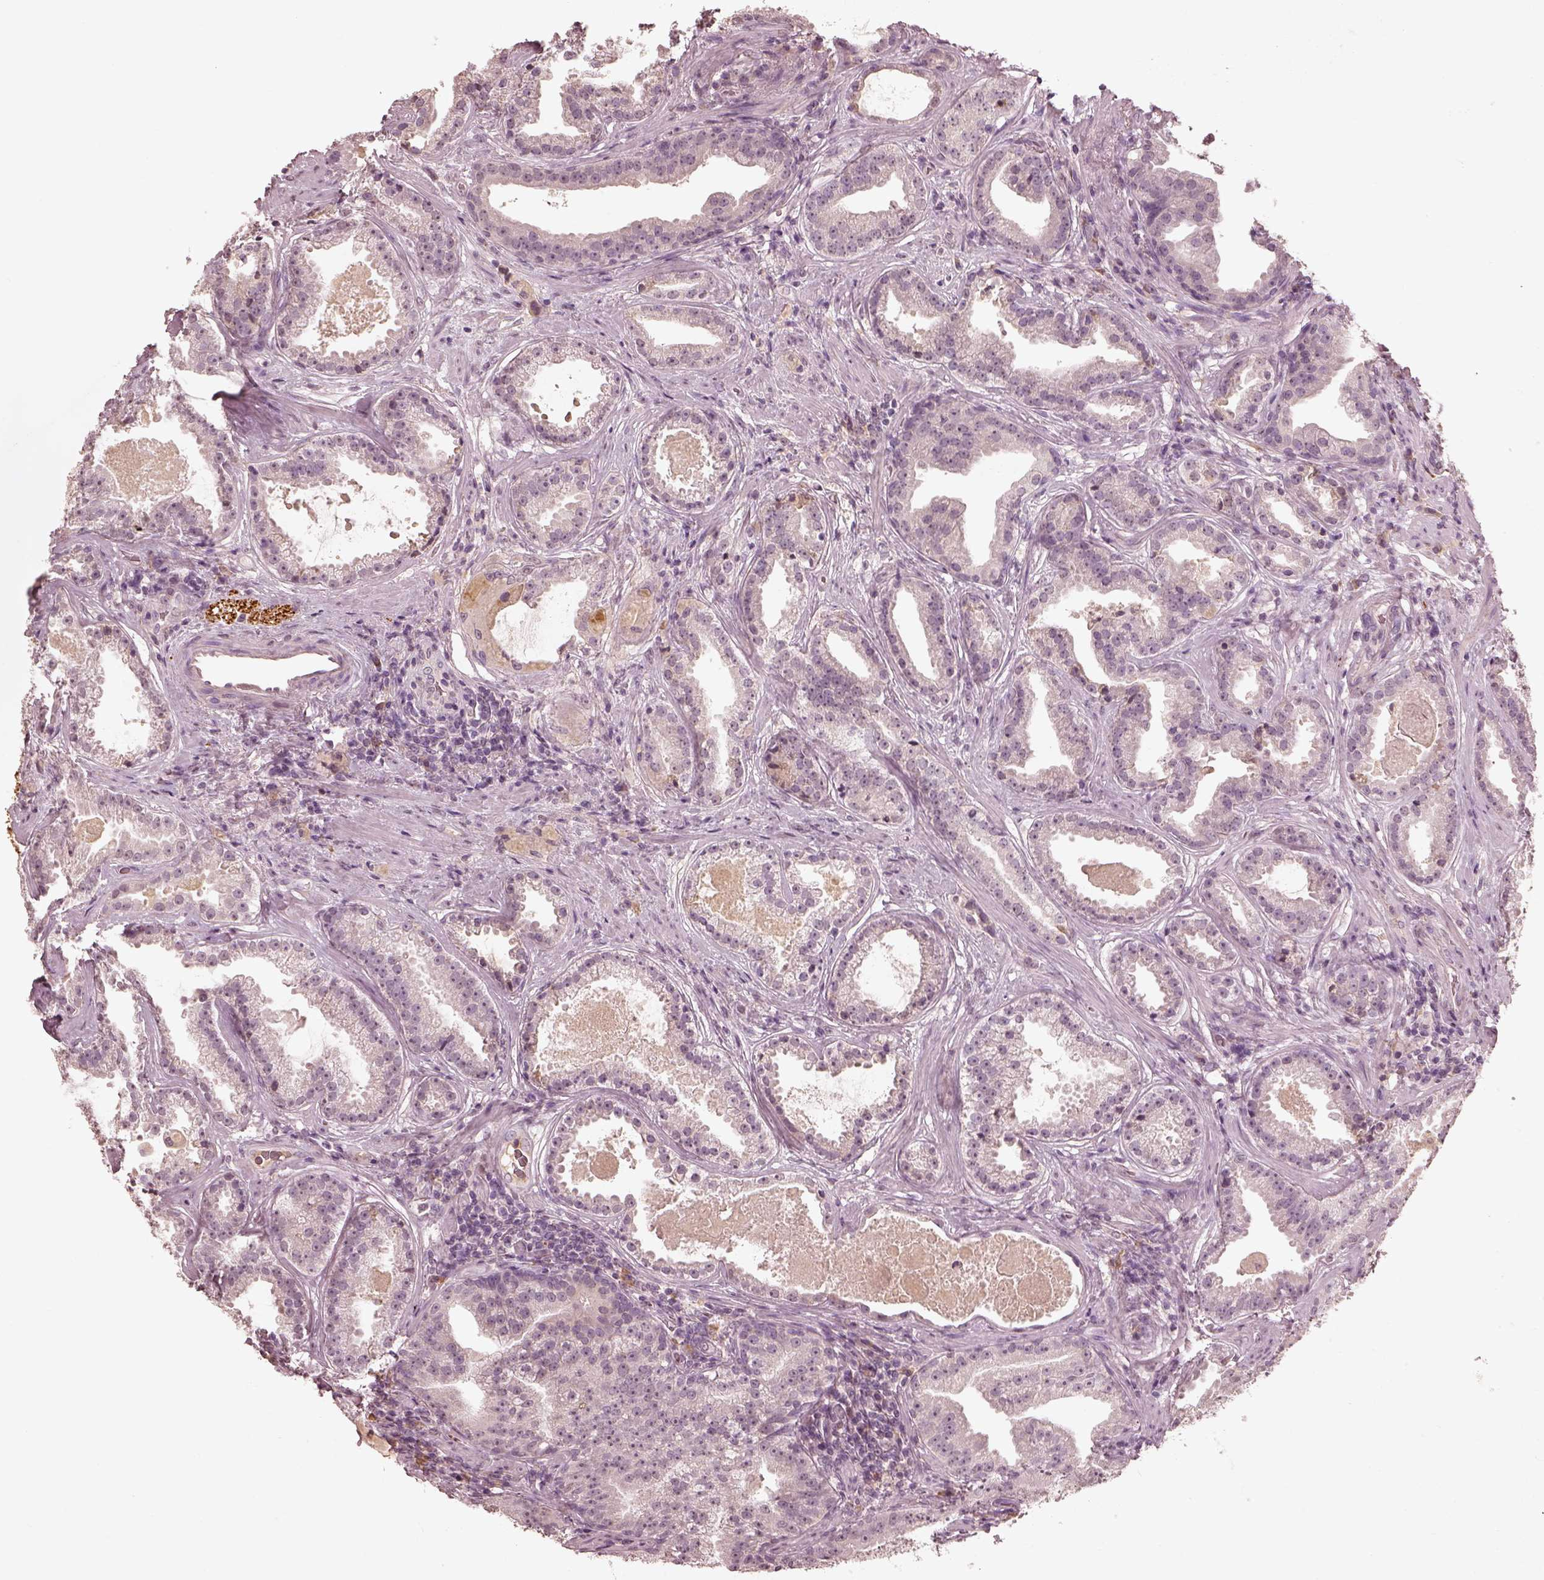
{"staining": {"intensity": "negative", "quantity": "none", "location": "none"}, "tissue": "prostate cancer", "cell_type": "Tumor cells", "image_type": "cancer", "snomed": [{"axis": "morphology", "description": "Adenocarcinoma, NOS"}, {"axis": "morphology", "description": "Adenocarcinoma, High grade"}, {"axis": "topography", "description": "Prostate"}], "caption": "Immunohistochemistry (IHC) of human prostate cancer demonstrates no positivity in tumor cells.", "gene": "CALR3", "patient": {"sex": "male", "age": 64}}